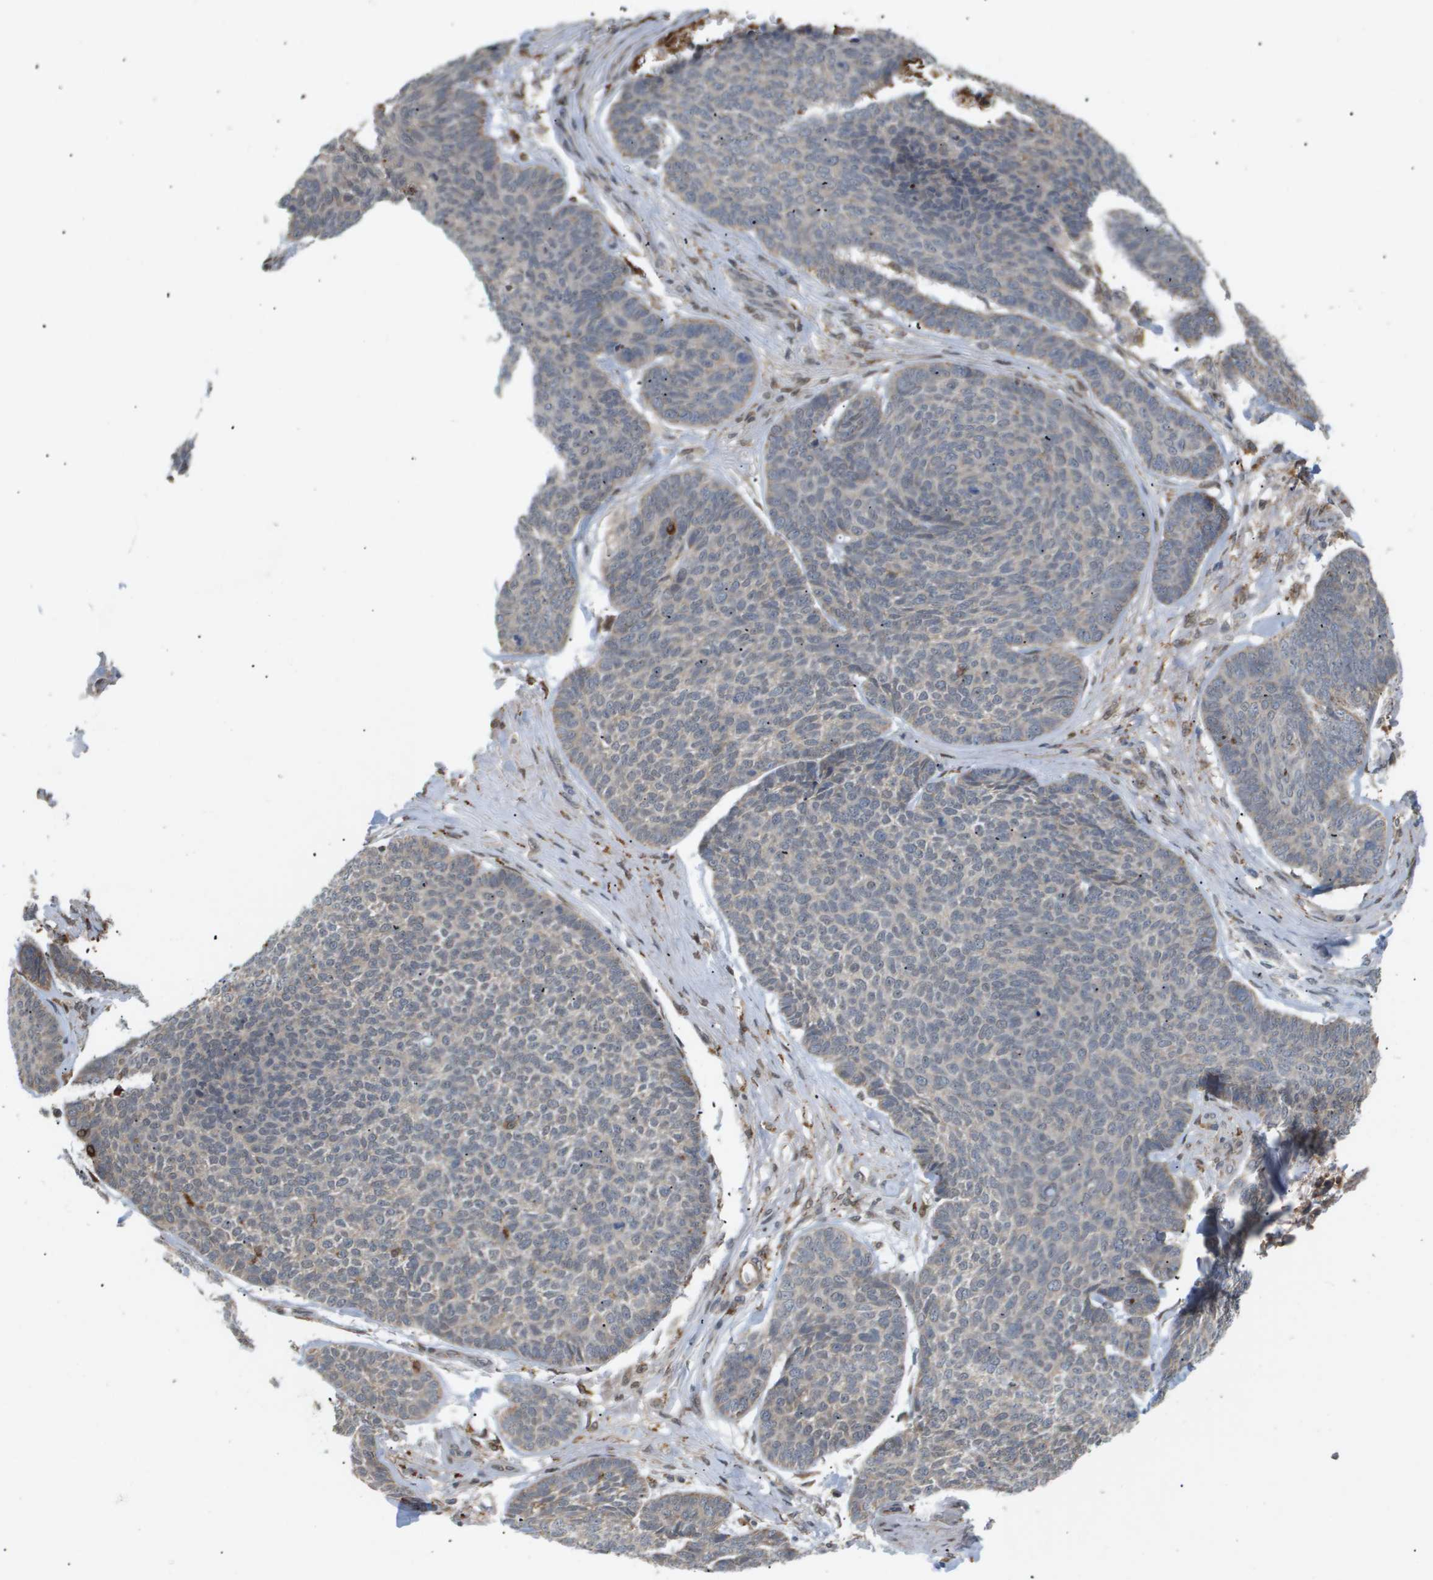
{"staining": {"intensity": "negative", "quantity": "none", "location": "none"}, "tissue": "skin cancer", "cell_type": "Tumor cells", "image_type": "cancer", "snomed": [{"axis": "morphology", "description": "Basal cell carcinoma"}, {"axis": "topography", "description": "Skin"}], "caption": "The histopathology image demonstrates no significant positivity in tumor cells of skin basal cell carcinoma.", "gene": "PDGFB", "patient": {"sex": "male", "age": 84}}